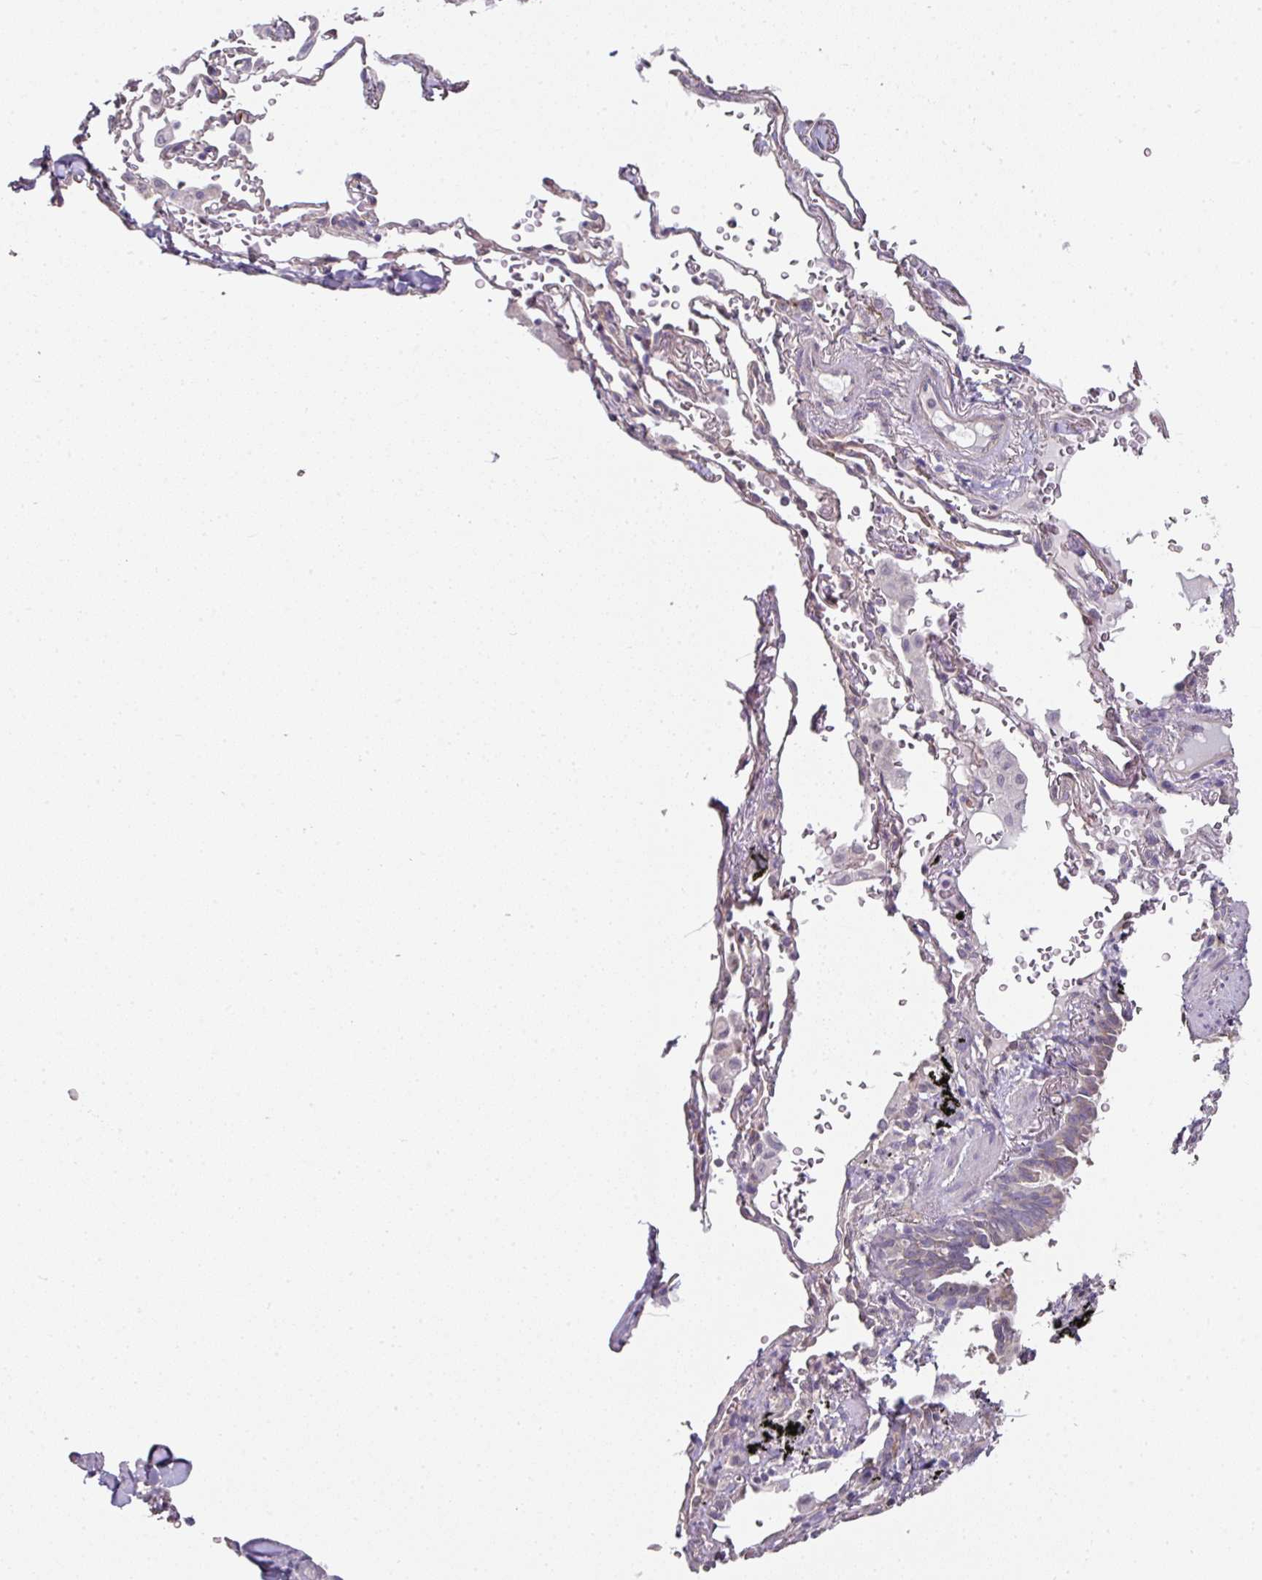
{"staining": {"intensity": "negative", "quantity": "none", "location": "none"}, "tissue": "soft tissue", "cell_type": "Fibroblasts", "image_type": "normal", "snomed": [{"axis": "morphology", "description": "Normal tissue, NOS"}, {"axis": "topography", "description": "Cartilage tissue"}, {"axis": "topography", "description": "Bronchus"}], "caption": "Immunohistochemistry (IHC) histopathology image of benign soft tissue: human soft tissue stained with DAB (3,3'-diaminobenzidine) shows no significant protein expression in fibroblasts. (Stains: DAB (3,3'-diaminobenzidine) immunohistochemistry with hematoxylin counter stain, Microscopy: brightfield microscopy at high magnification).", "gene": "C19orf33", "patient": {"sex": "female", "age": 72}}